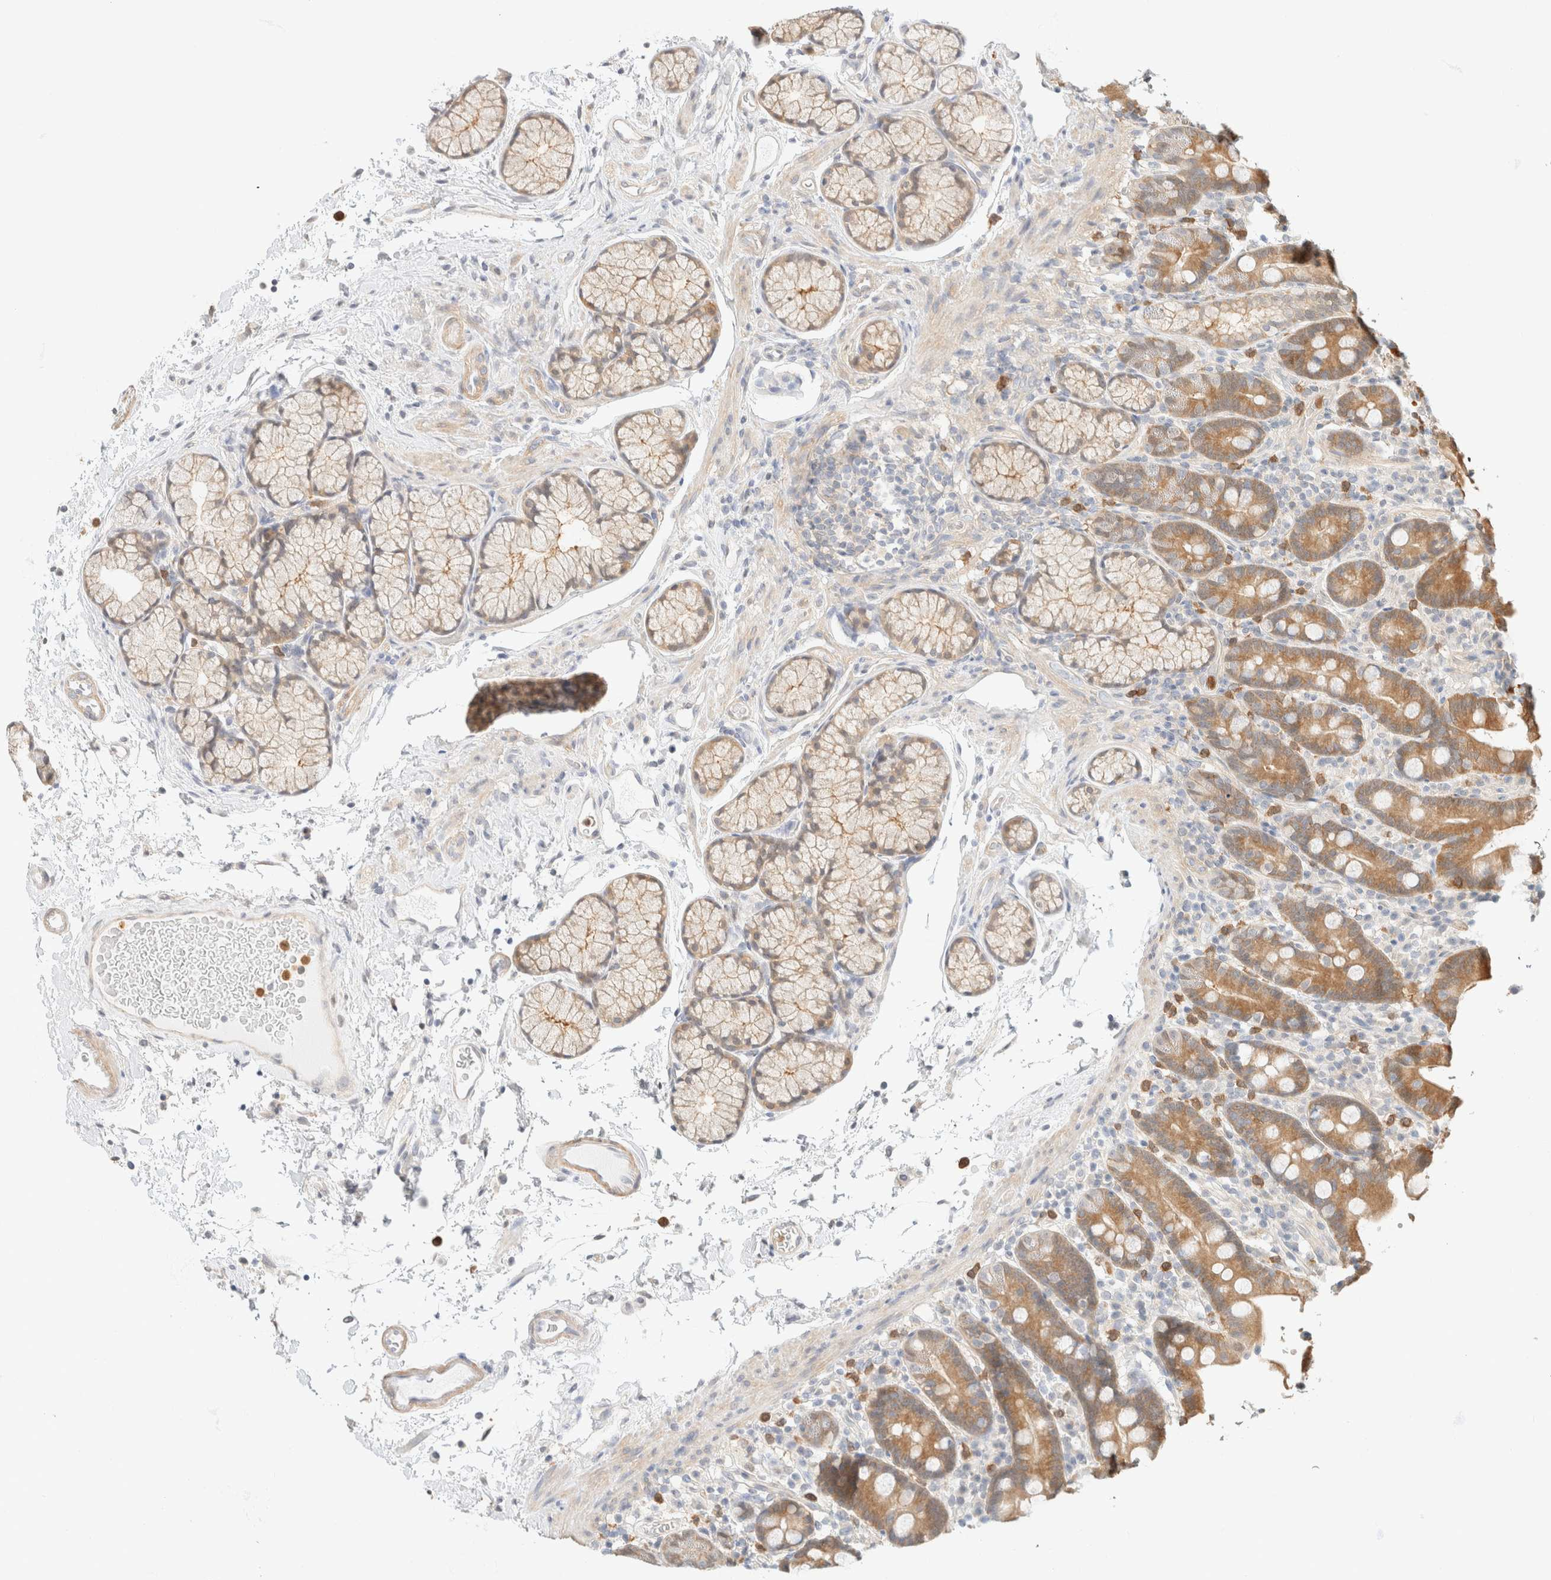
{"staining": {"intensity": "moderate", "quantity": ">75%", "location": "cytoplasmic/membranous"}, "tissue": "duodenum", "cell_type": "Glandular cells", "image_type": "normal", "snomed": [{"axis": "morphology", "description": "Normal tissue, NOS"}, {"axis": "topography", "description": "Small intestine, NOS"}], "caption": "Moderate cytoplasmic/membranous positivity is seen in about >75% of glandular cells in benign duodenum.", "gene": "GPI", "patient": {"sex": "female", "age": 71}}